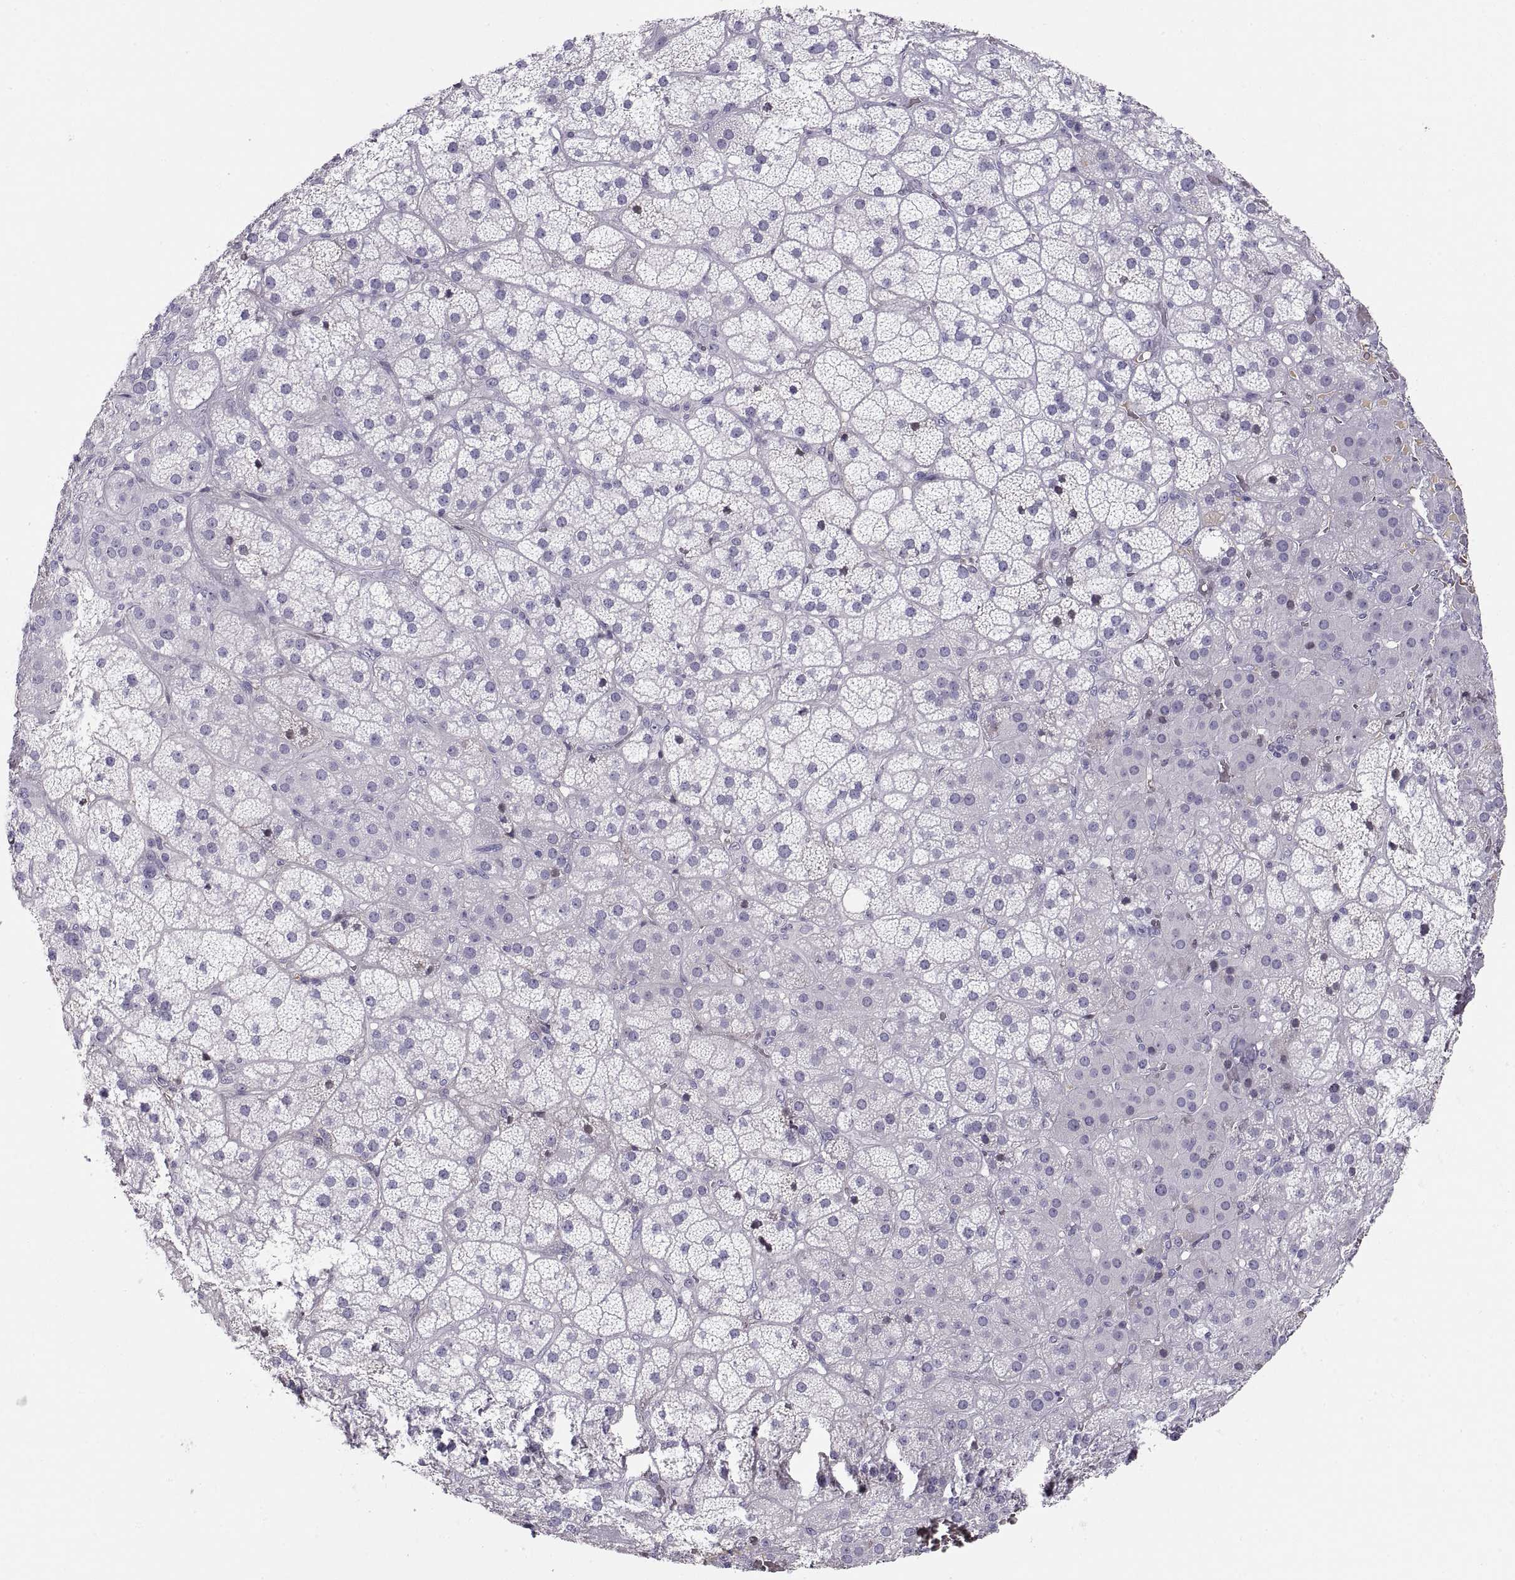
{"staining": {"intensity": "negative", "quantity": "none", "location": "none"}, "tissue": "adrenal gland", "cell_type": "Glandular cells", "image_type": "normal", "snomed": [{"axis": "morphology", "description": "Normal tissue, NOS"}, {"axis": "topography", "description": "Adrenal gland"}], "caption": "A high-resolution image shows IHC staining of normal adrenal gland, which displays no significant expression in glandular cells. (DAB immunohistochemistry (IHC) visualized using brightfield microscopy, high magnification).", "gene": "MAGEB2", "patient": {"sex": "male", "age": 57}}